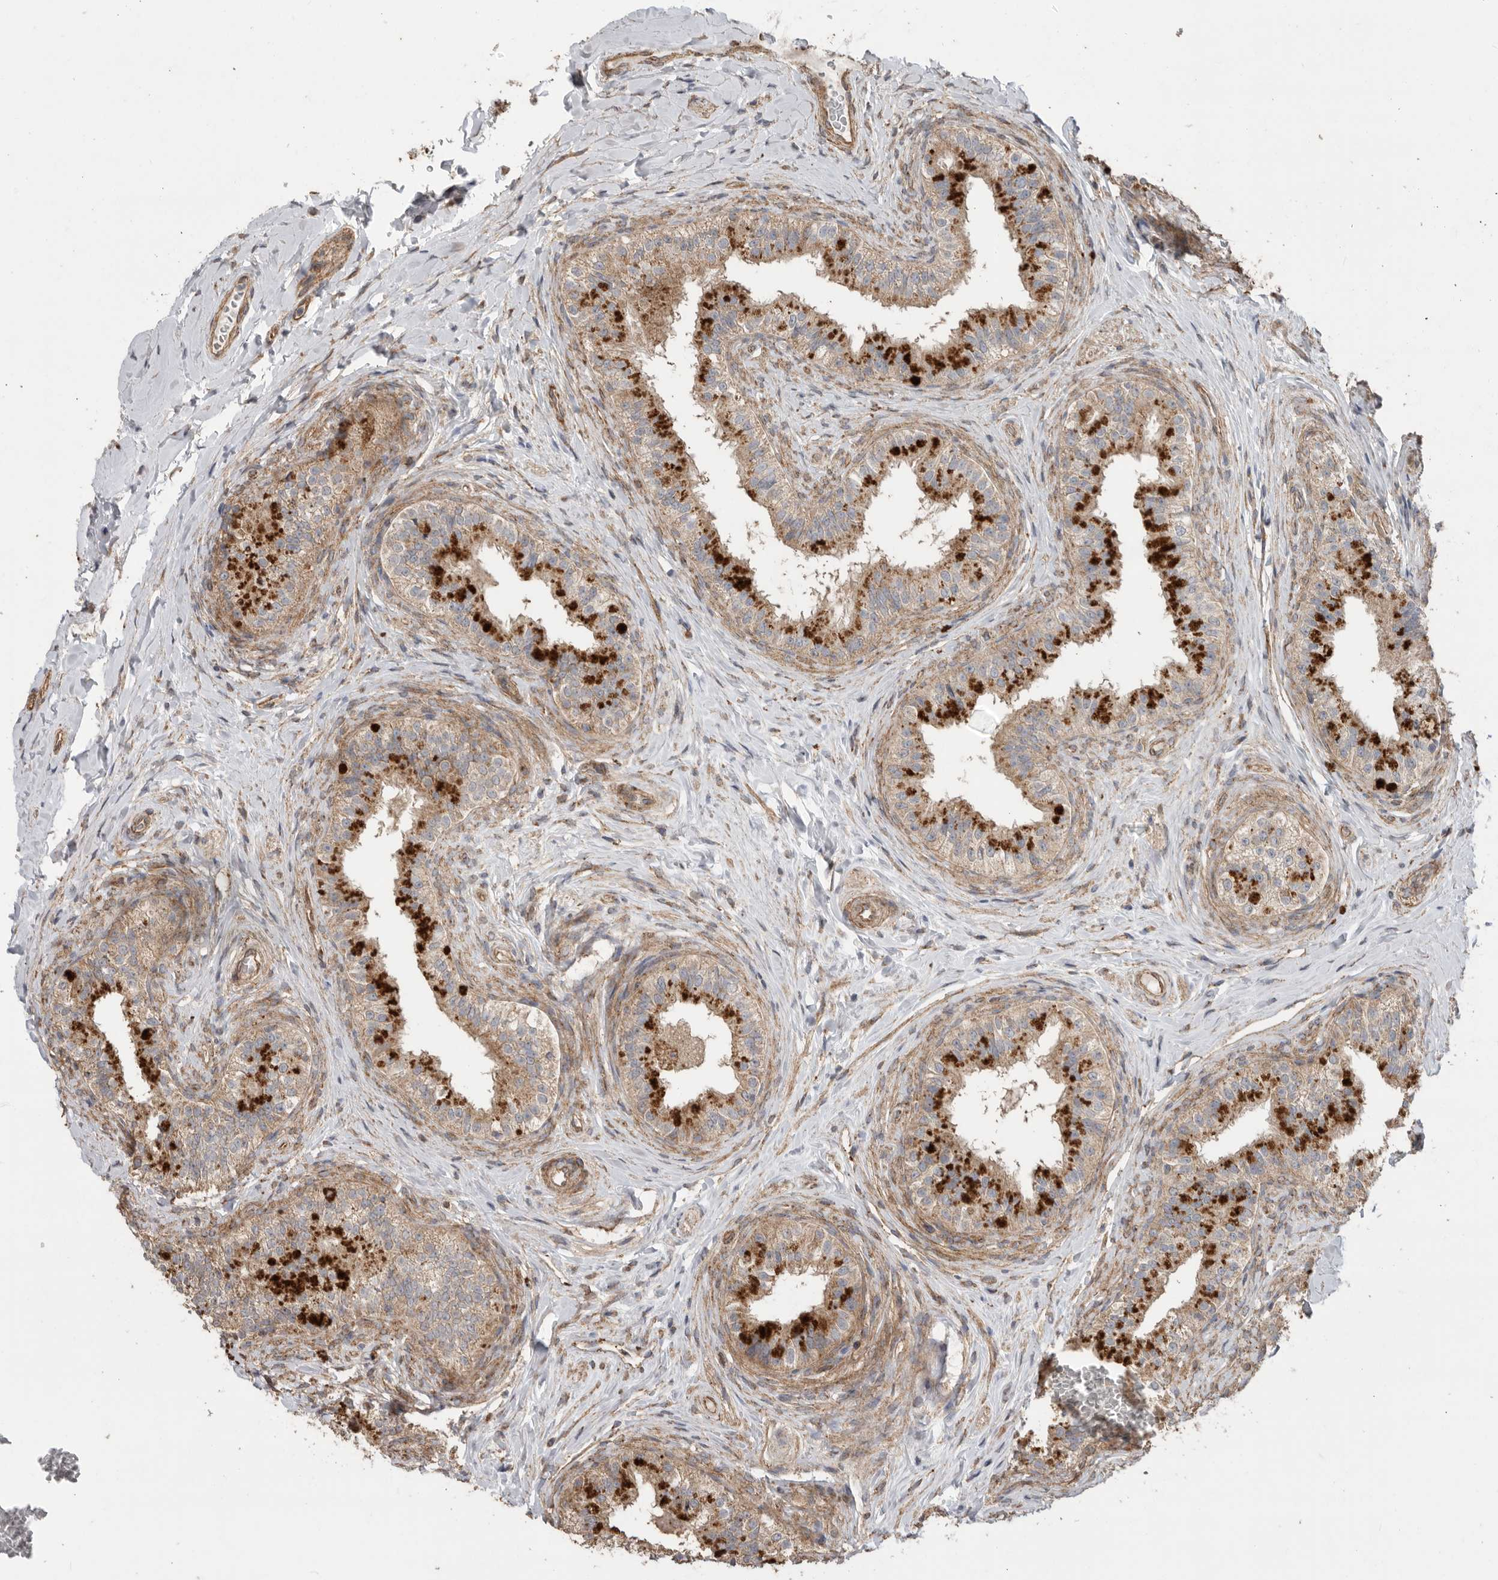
{"staining": {"intensity": "strong", "quantity": ">75%", "location": "cytoplasmic/membranous"}, "tissue": "epididymis", "cell_type": "Glandular cells", "image_type": "normal", "snomed": [{"axis": "morphology", "description": "Normal tissue, NOS"}, {"axis": "topography", "description": "Epididymis"}], "caption": "Strong cytoplasmic/membranous protein positivity is appreciated in approximately >75% of glandular cells in epididymis. (Brightfield microscopy of DAB IHC at high magnification).", "gene": "PODXL2", "patient": {"sex": "male", "age": 49}}